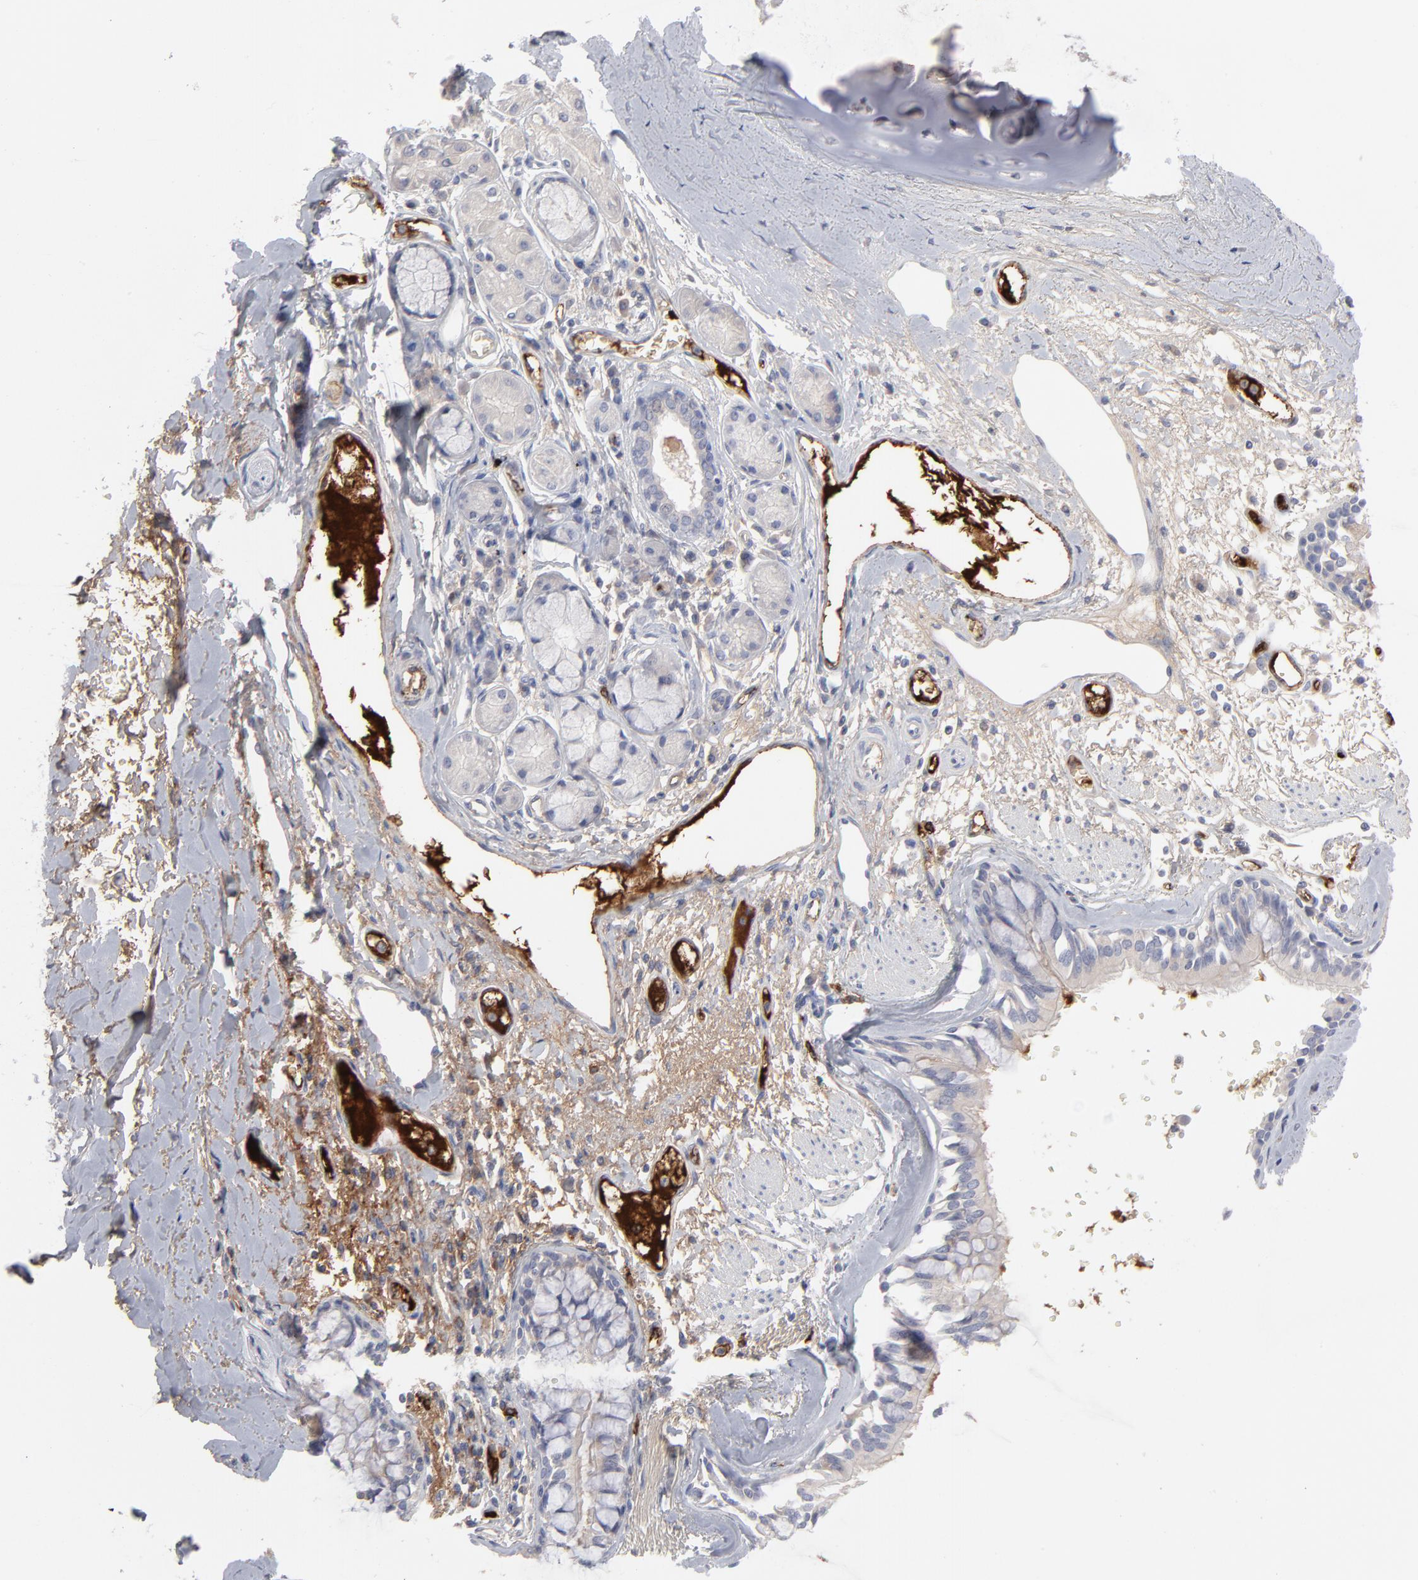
{"staining": {"intensity": "weak", "quantity": "25%-75%", "location": "cytoplasmic/membranous"}, "tissue": "bronchus", "cell_type": "Respiratory epithelial cells", "image_type": "normal", "snomed": [{"axis": "morphology", "description": "Normal tissue, NOS"}, {"axis": "topography", "description": "Bronchus"}, {"axis": "topography", "description": "Lung"}], "caption": "DAB (3,3'-diaminobenzidine) immunohistochemical staining of unremarkable bronchus demonstrates weak cytoplasmic/membranous protein staining in approximately 25%-75% of respiratory epithelial cells. (brown staining indicates protein expression, while blue staining denotes nuclei).", "gene": "CCR3", "patient": {"sex": "female", "age": 56}}